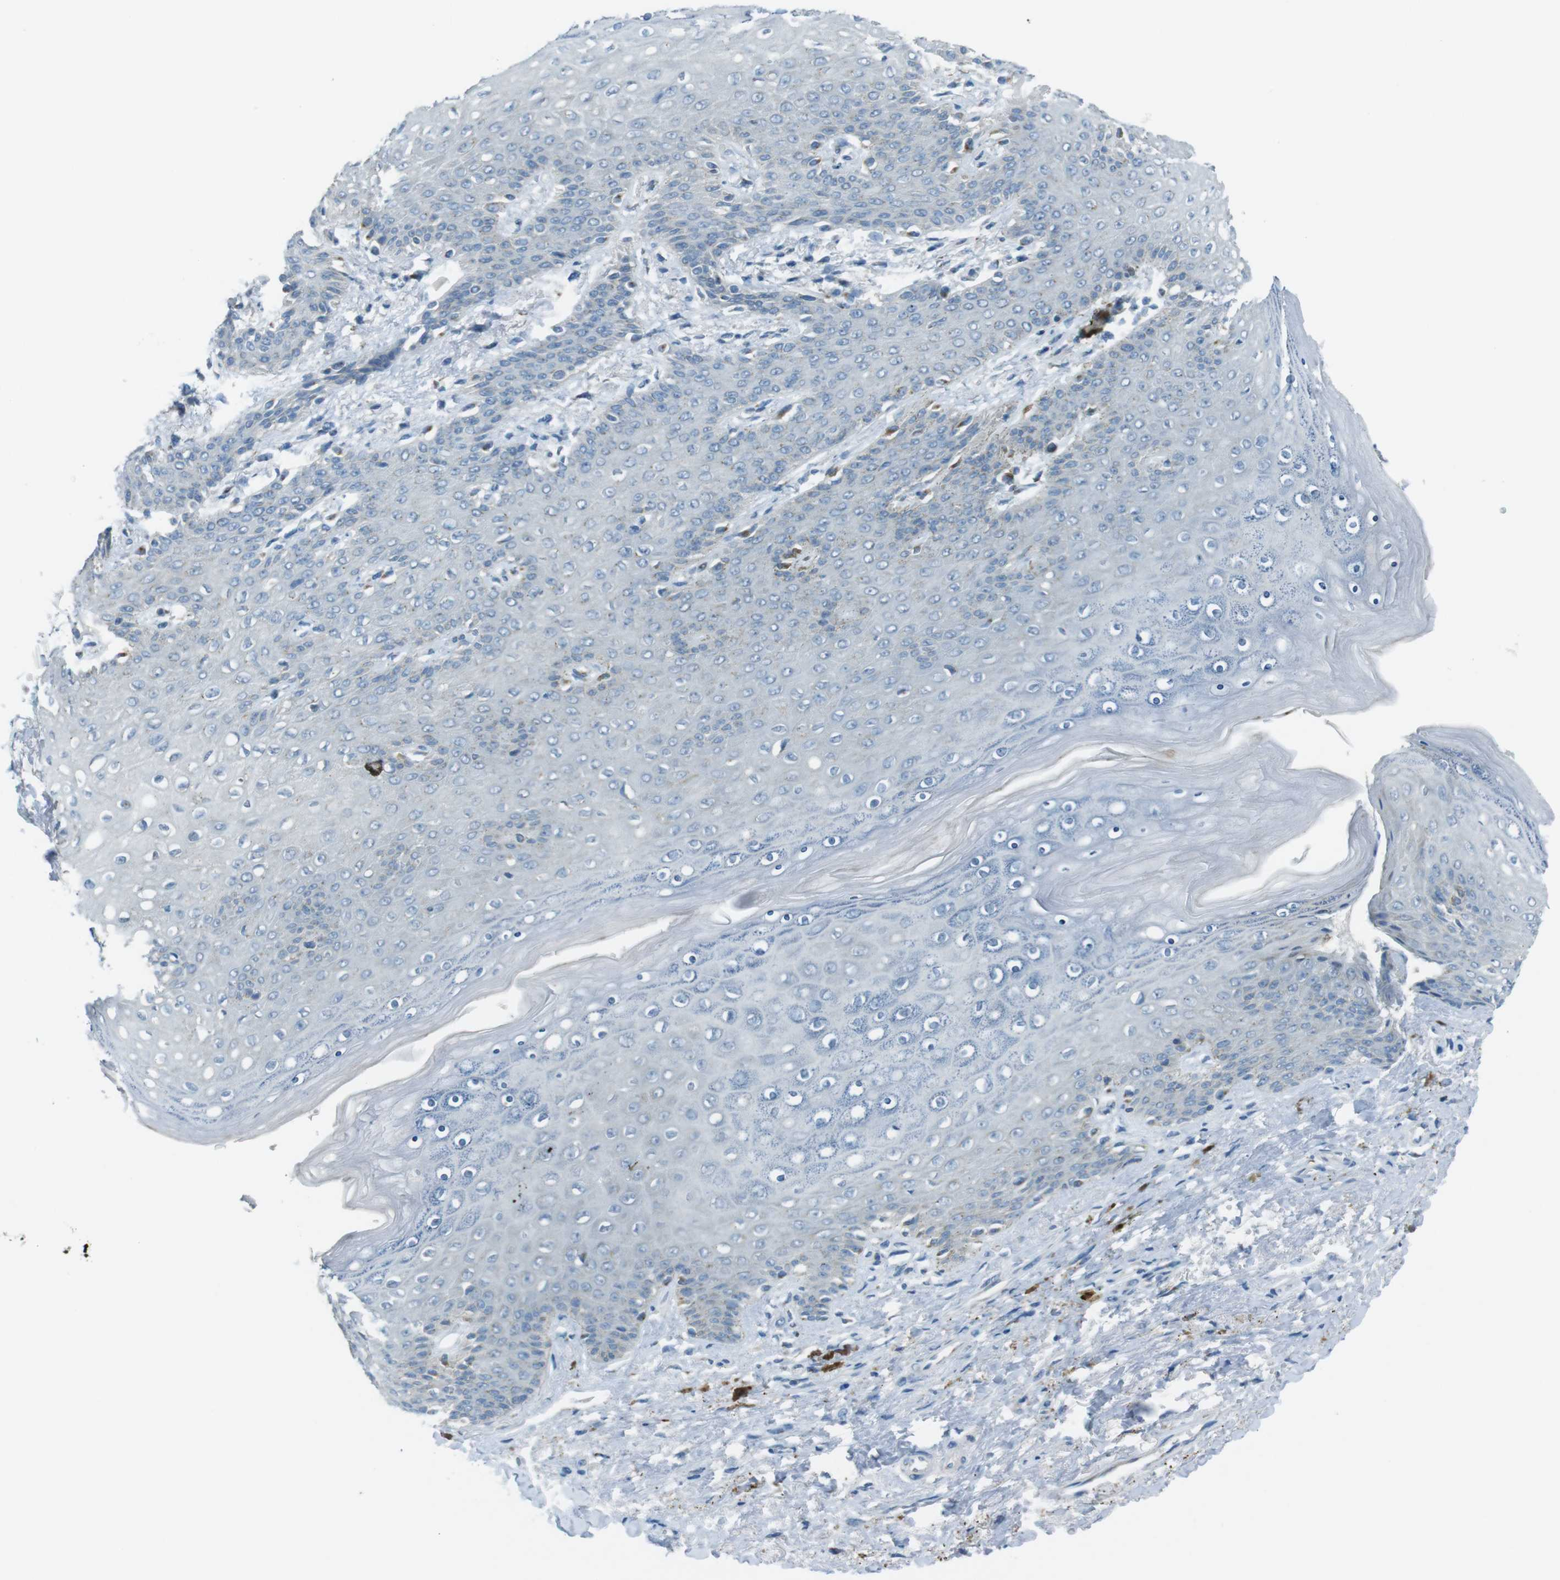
{"staining": {"intensity": "negative", "quantity": "none", "location": "none"}, "tissue": "skin", "cell_type": "Epidermal cells", "image_type": "normal", "snomed": [{"axis": "morphology", "description": "Normal tissue, NOS"}, {"axis": "topography", "description": "Anal"}], "caption": "Immunohistochemistry (IHC) histopathology image of unremarkable skin: skin stained with DAB reveals no significant protein staining in epidermal cells. (DAB IHC visualized using brightfield microscopy, high magnification).", "gene": "TXNDC15", "patient": {"sex": "female", "age": 46}}